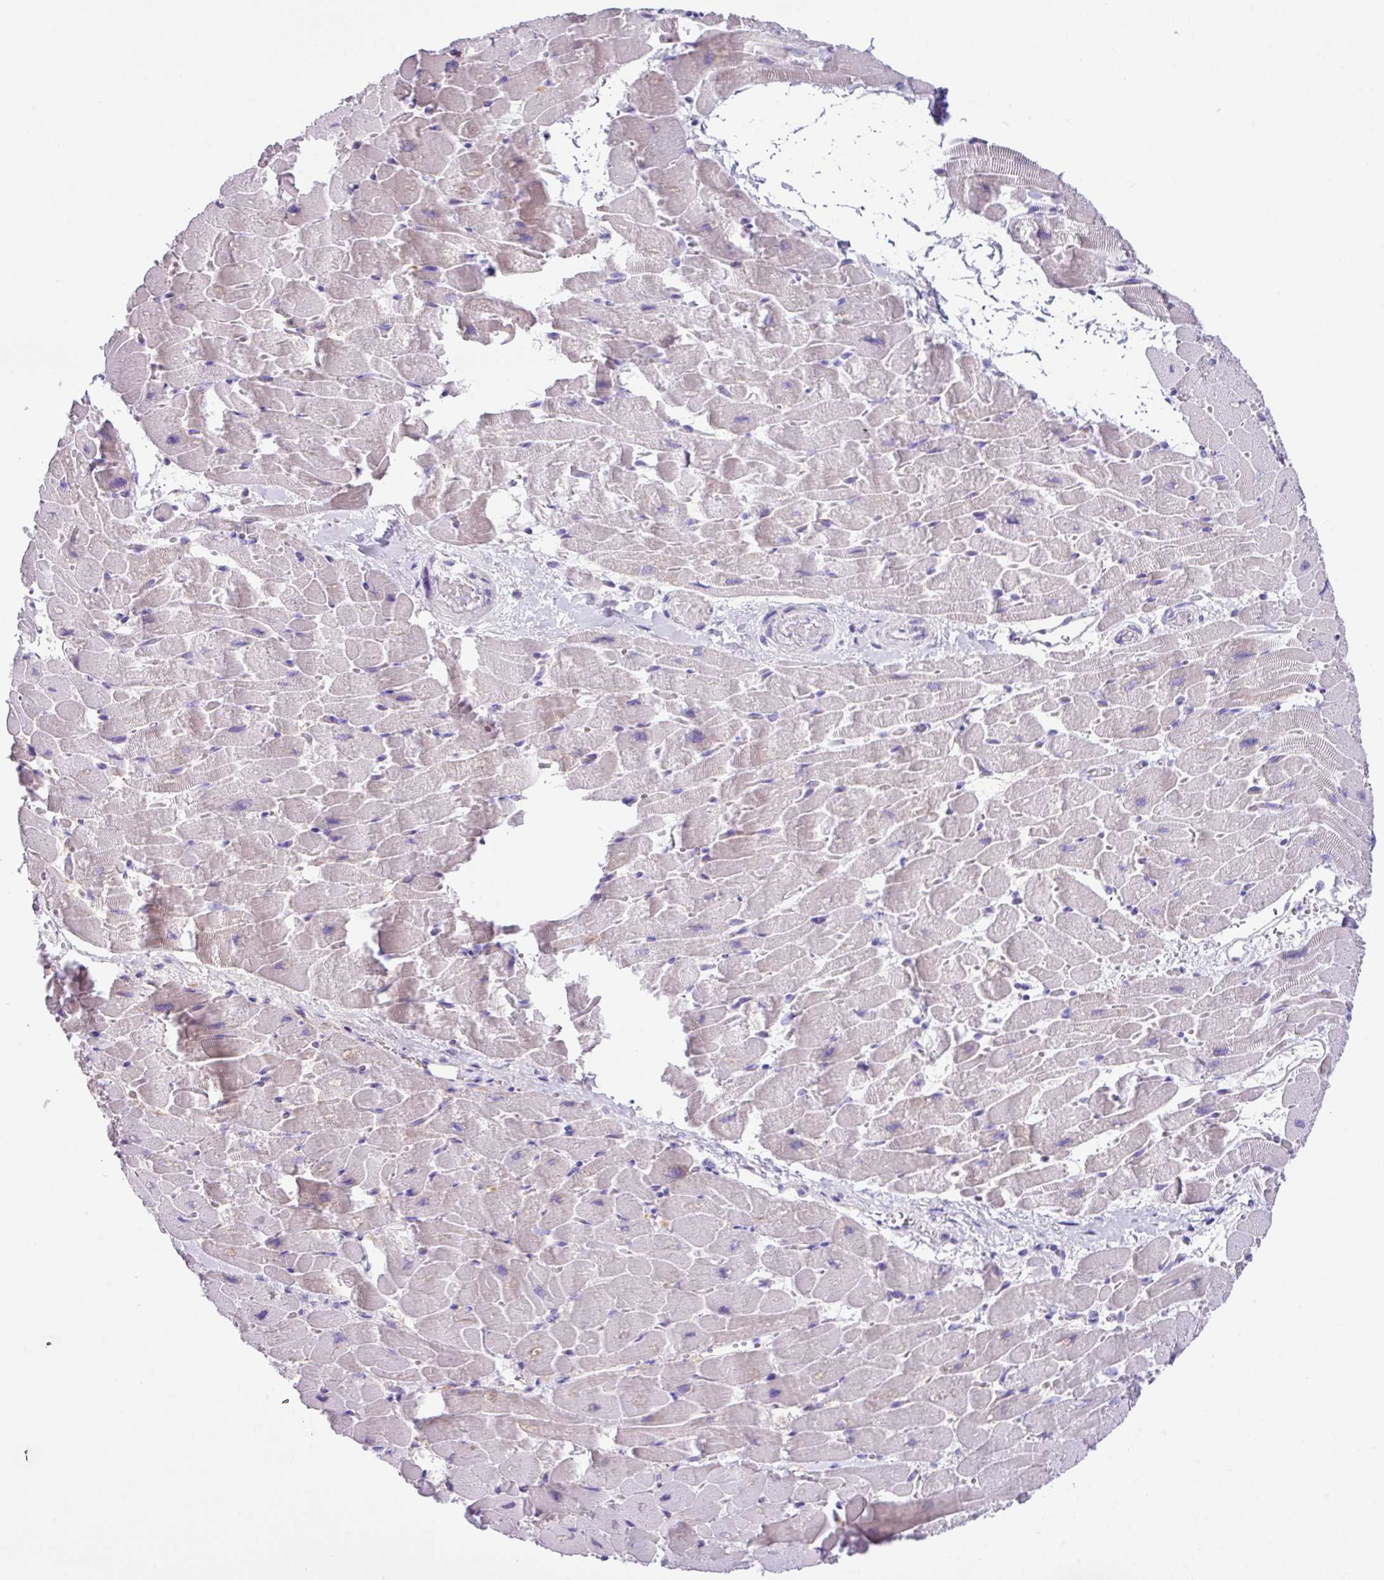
{"staining": {"intensity": "negative", "quantity": "none", "location": "none"}, "tissue": "heart muscle", "cell_type": "Cardiomyocytes", "image_type": "normal", "snomed": [{"axis": "morphology", "description": "Normal tissue, NOS"}, {"axis": "topography", "description": "Heart"}], "caption": "An image of human heart muscle is negative for staining in cardiomyocytes.", "gene": "ZG16", "patient": {"sex": "male", "age": 37}}